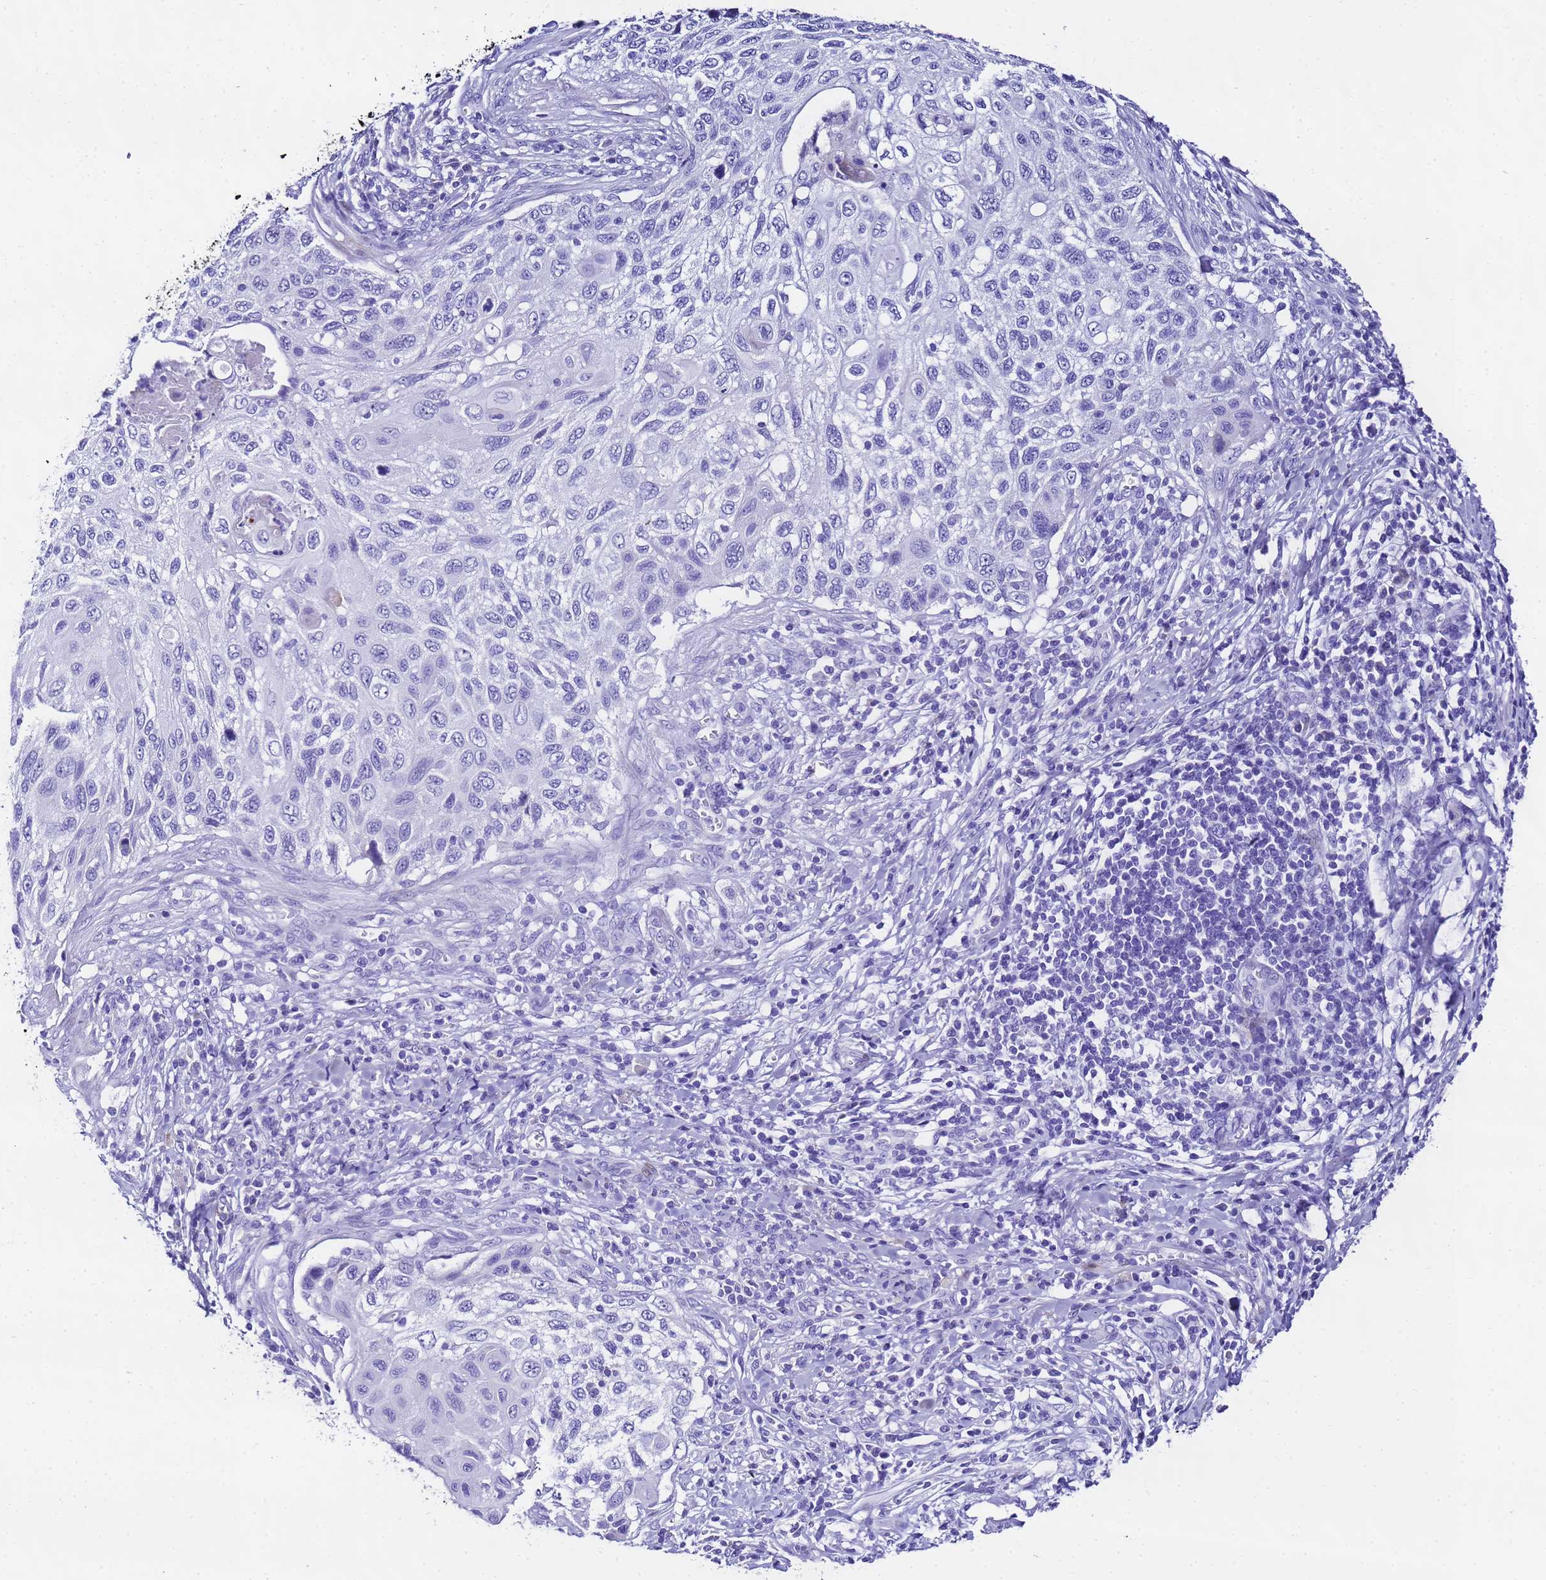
{"staining": {"intensity": "negative", "quantity": "none", "location": "none"}, "tissue": "cervical cancer", "cell_type": "Tumor cells", "image_type": "cancer", "snomed": [{"axis": "morphology", "description": "Squamous cell carcinoma, NOS"}, {"axis": "topography", "description": "Cervix"}], "caption": "Immunohistochemistry (IHC) photomicrograph of neoplastic tissue: human cervical cancer (squamous cell carcinoma) stained with DAB (3,3'-diaminobenzidine) displays no significant protein staining in tumor cells. Nuclei are stained in blue.", "gene": "UGT2B10", "patient": {"sex": "female", "age": 70}}